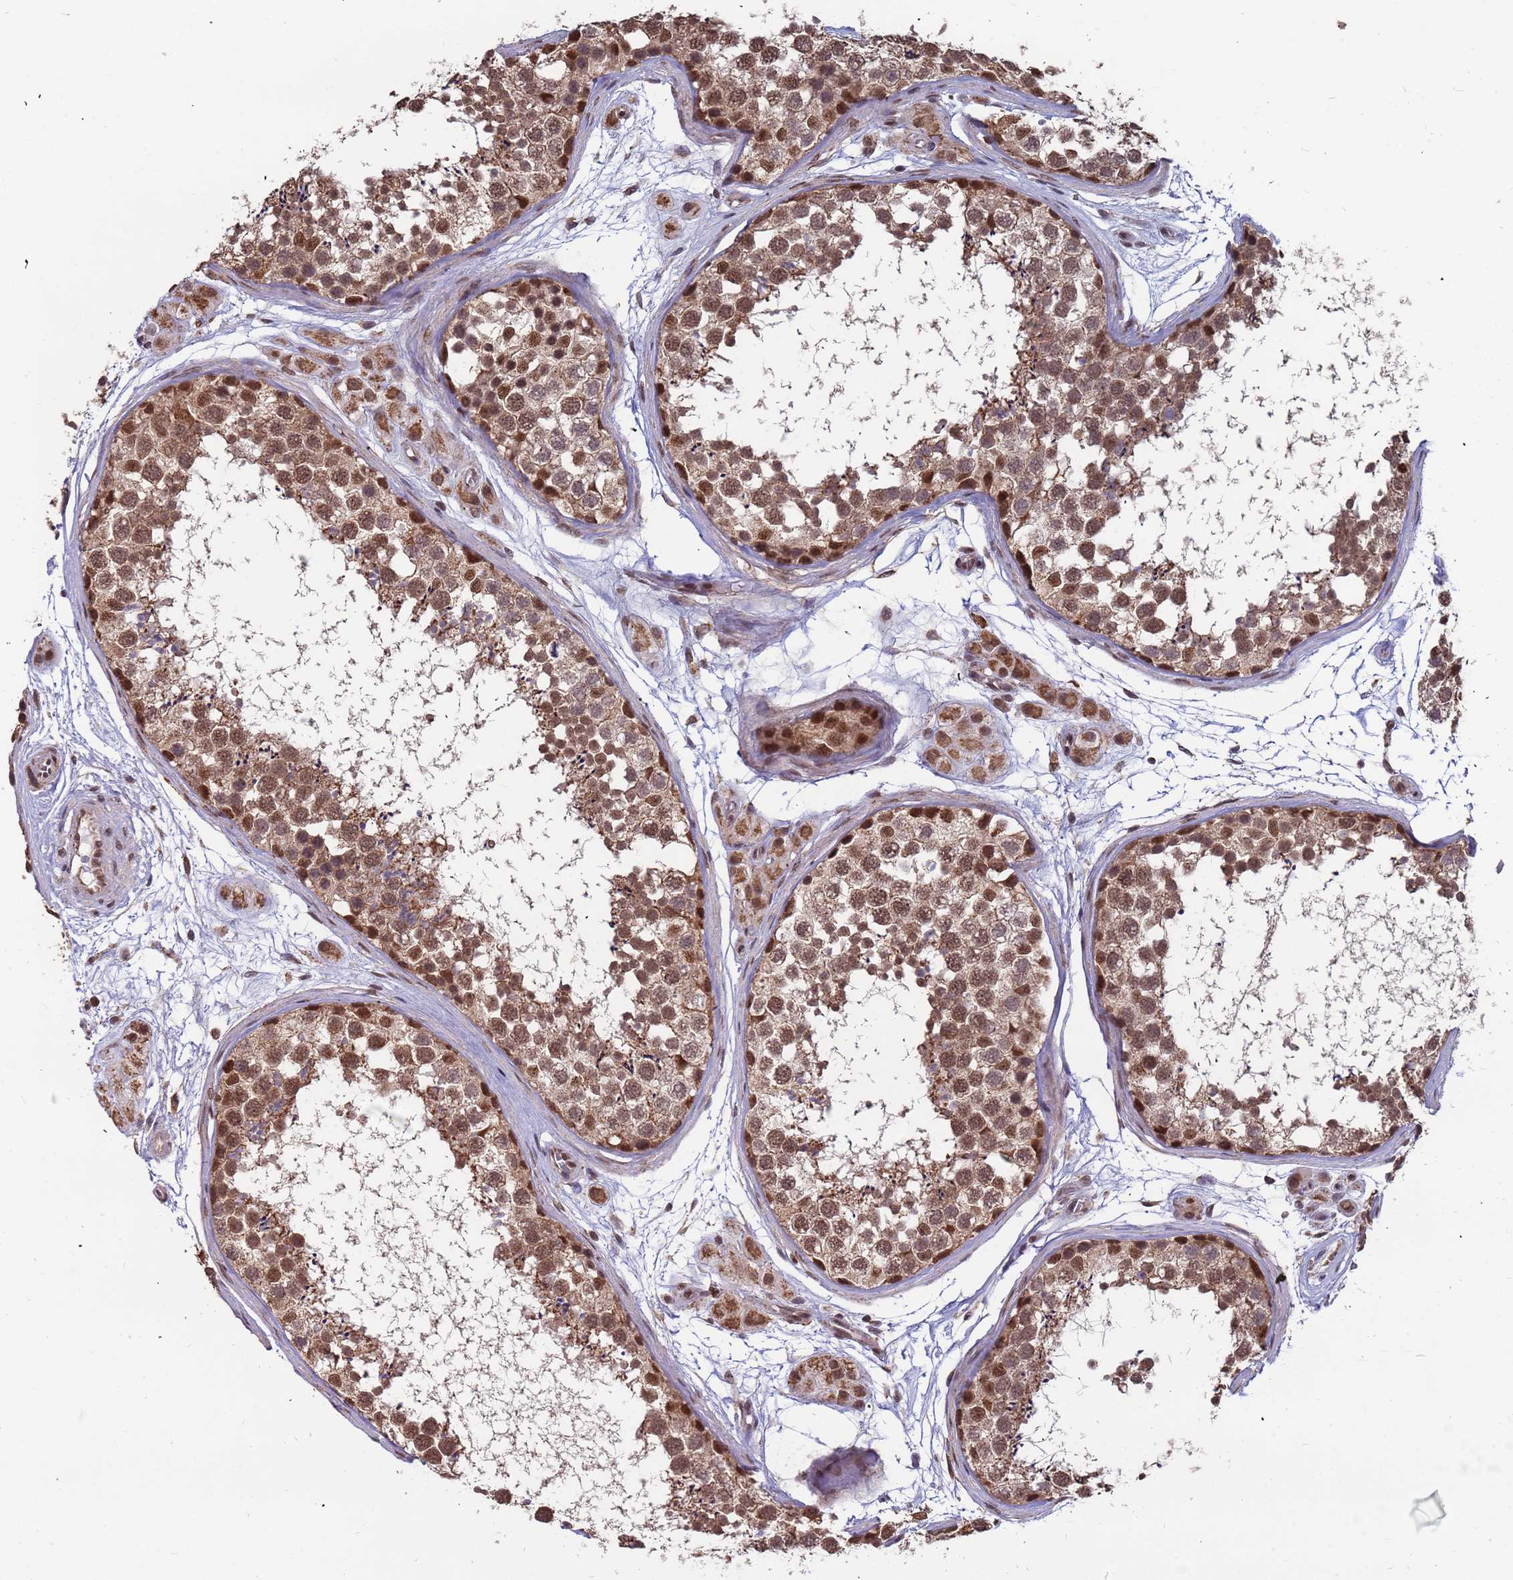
{"staining": {"intensity": "moderate", "quantity": ">75%", "location": "cytoplasmic/membranous,nuclear"}, "tissue": "testis", "cell_type": "Cells in seminiferous ducts", "image_type": "normal", "snomed": [{"axis": "morphology", "description": "Normal tissue, NOS"}, {"axis": "topography", "description": "Testis"}], "caption": "Protein staining of benign testis demonstrates moderate cytoplasmic/membranous,nuclear positivity in approximately >75% of cells in seminiferous ducts. The protein is shown in brown color, while the nuclei are stained blue.", "gene": "DENND2B", "patient": {"sex": "male", "age": 56}}